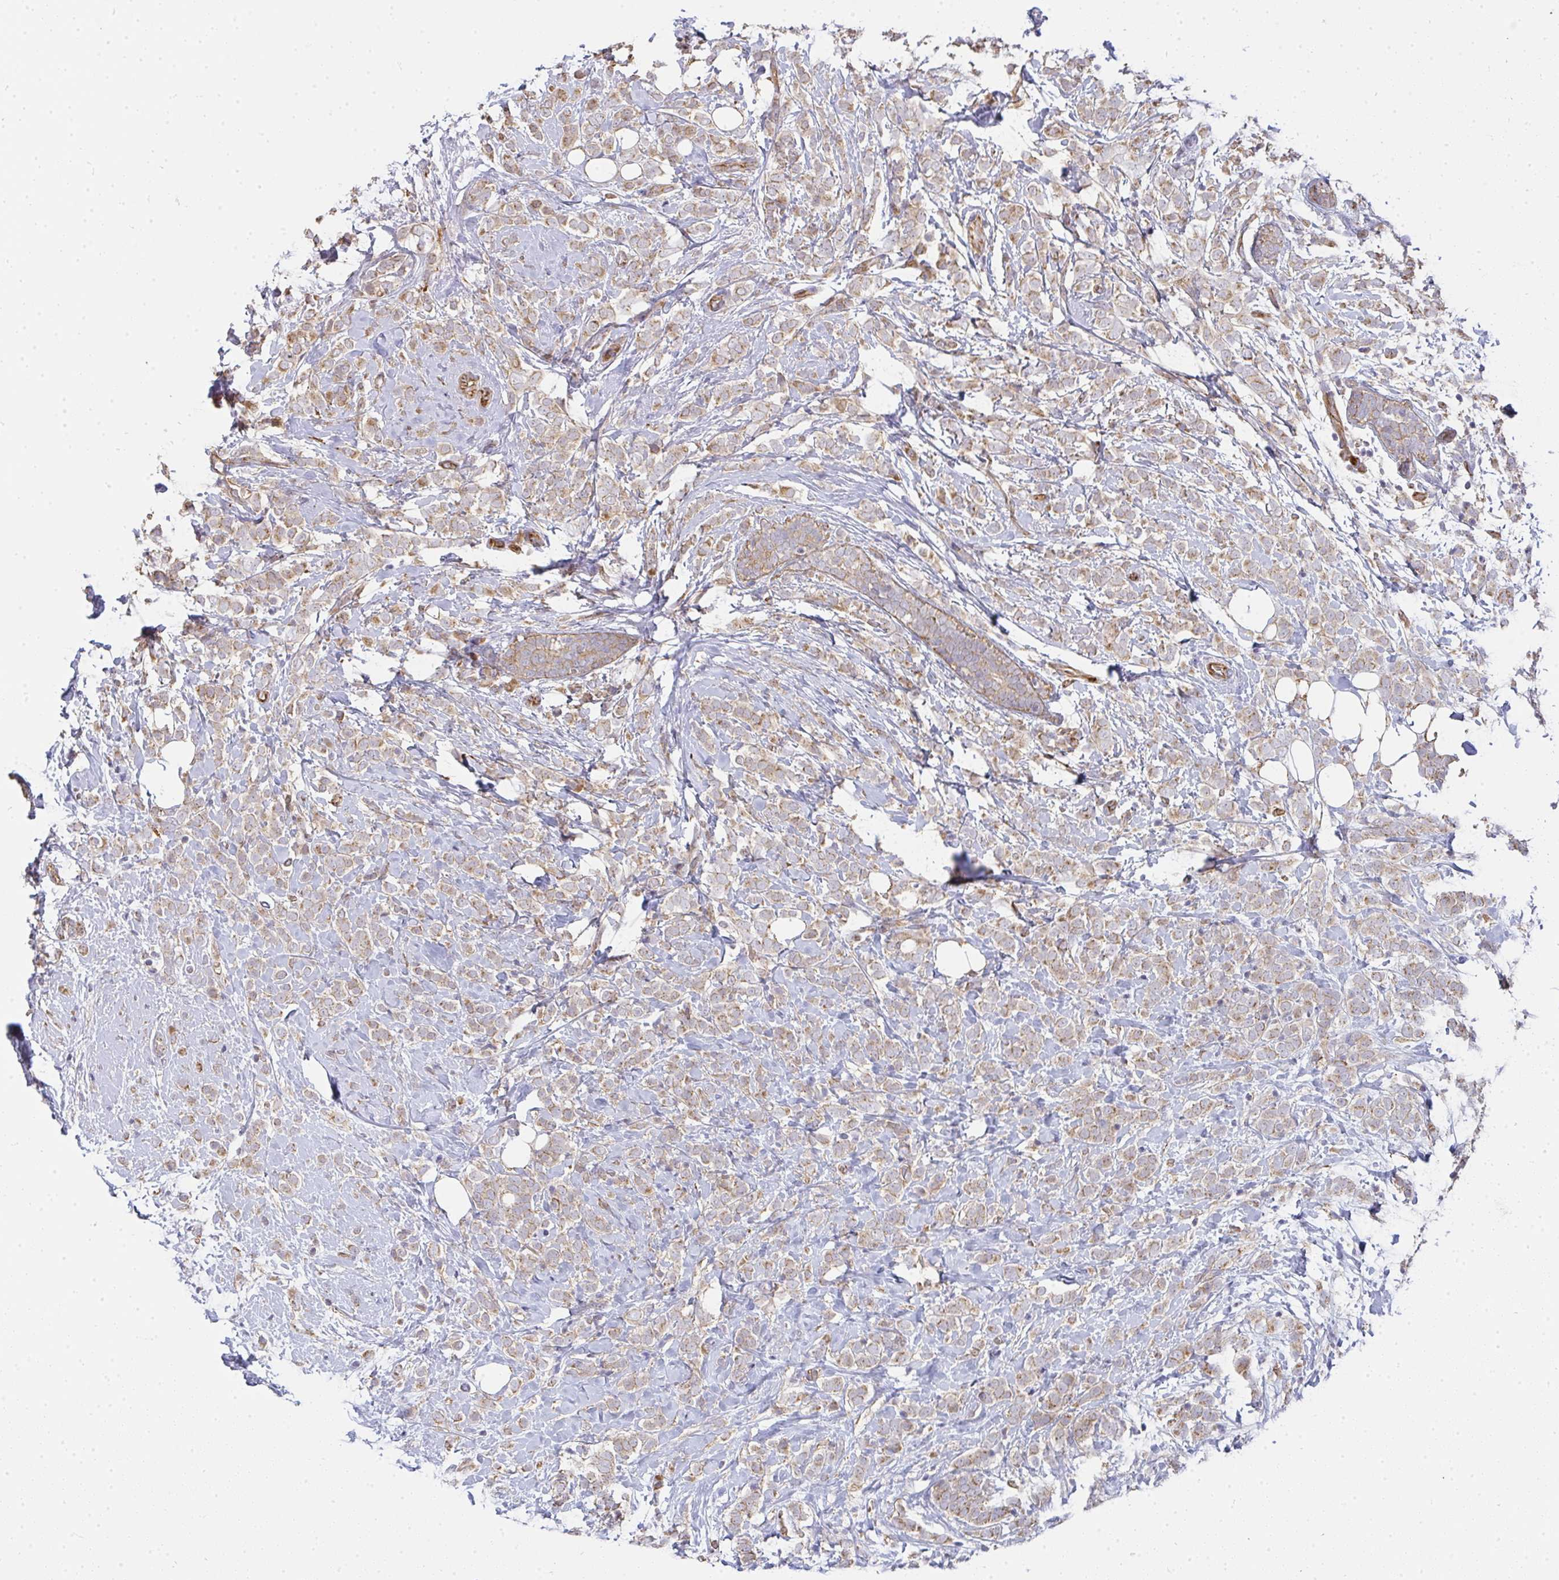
{"staining": {"intensity": "weak", "quantity": ">75%", "location": "cytoplasmic/membranous"}, "tissue": "breast cancer", "cell_type": "Tumor cells", "image_type": "cancer", "snomed": [{"axis": "morphology", "description": "Lobular carcinoma"}, {"axis": "topography", "description": "Breast"}], "caption": "Protein expression by immunohistochemistry (IHC) displays weak cytoplasmic/membranous positivity in about >75% of tumor cells in breast cancer (lobular carcinoma).", "gene": "B4GALT6", "patient": {"sex": "female", "age": 49}}